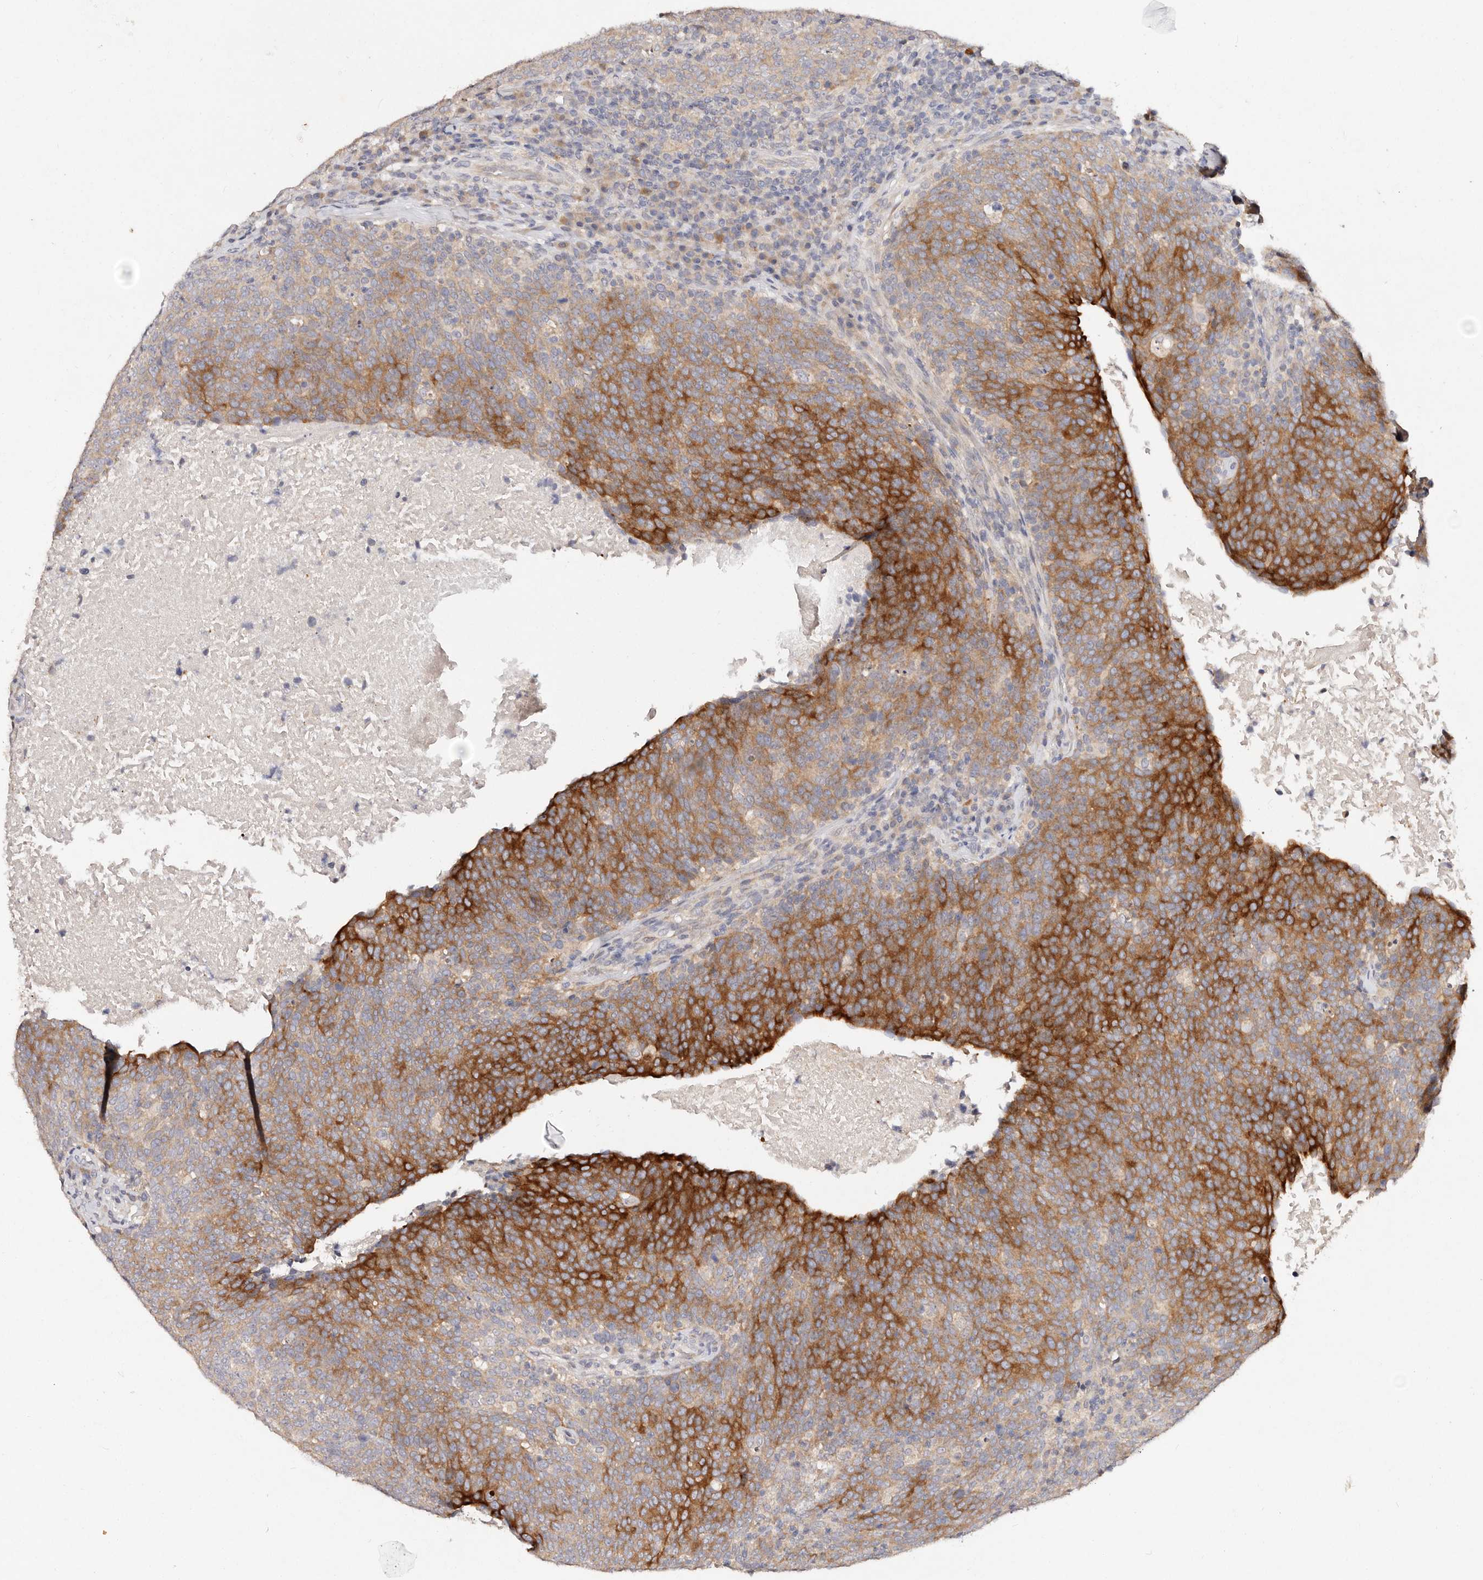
{"staining": {"intensity": "strong", "quantity": "25%-75%", "location": "cytoplasmic/membranous"}, "tissue": "head and neck cancer", "cell_type": "Tumor cells", "image_type": "cancer", "snomed": [{"axis": "morphology", "description": "Squamous cell carcinoma, NOS"}, {"axis": "morphology", "description": "Squamous cell carcinoma, metastatic, NOS"}, {"axis": "topography", "description": "Lymph node"}, {"axis": "topography", "description": "Head-Neck"}], "caption": "This micrograph displays immunohistochemistry staining of metastatic squamous cell carcinoma (head and neck), with high strong cytoplasmic/membranous staining in about 25%-75% of tumor cells.", "gene": "VIPAS39", "patient": {"sex": "male", "age": 62}}